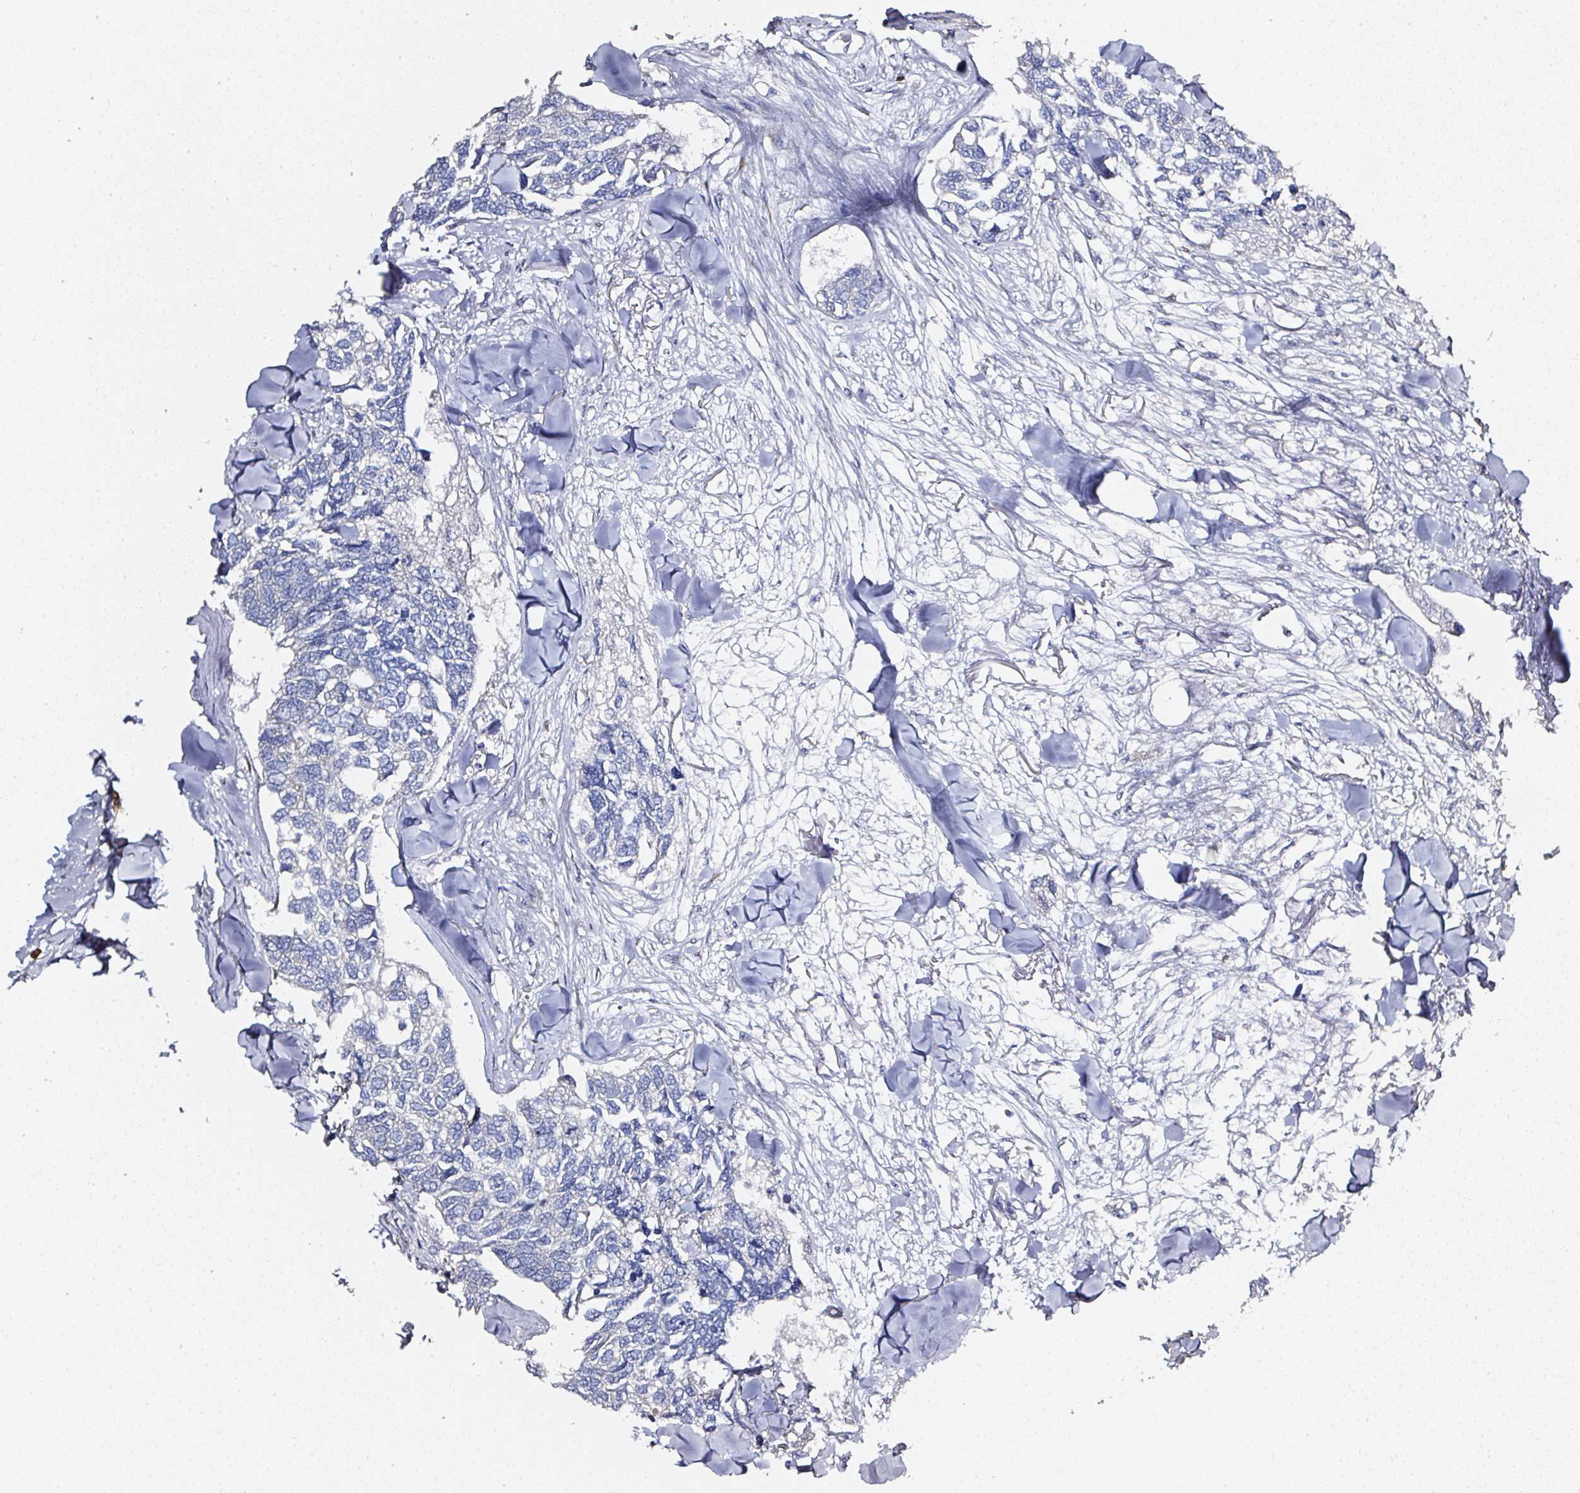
{"staining": {"intensity": "negative", "quantity": "none", "location": "none"}, "tissue": "breast cancer", "cell_type": "Tumor cells", "image_type": "cancer", "snomed": [{"axis": "morphology", "description": "Duct carcinoma"}, {"axis": "topography", "description": "Breast"}], "caption": "IHC of breast cancer (infiltrating ductal carcinoma) reveals no expression in tumor cells.", "gene": "MLX", "patient": {"sex": "female", "age": 83}}